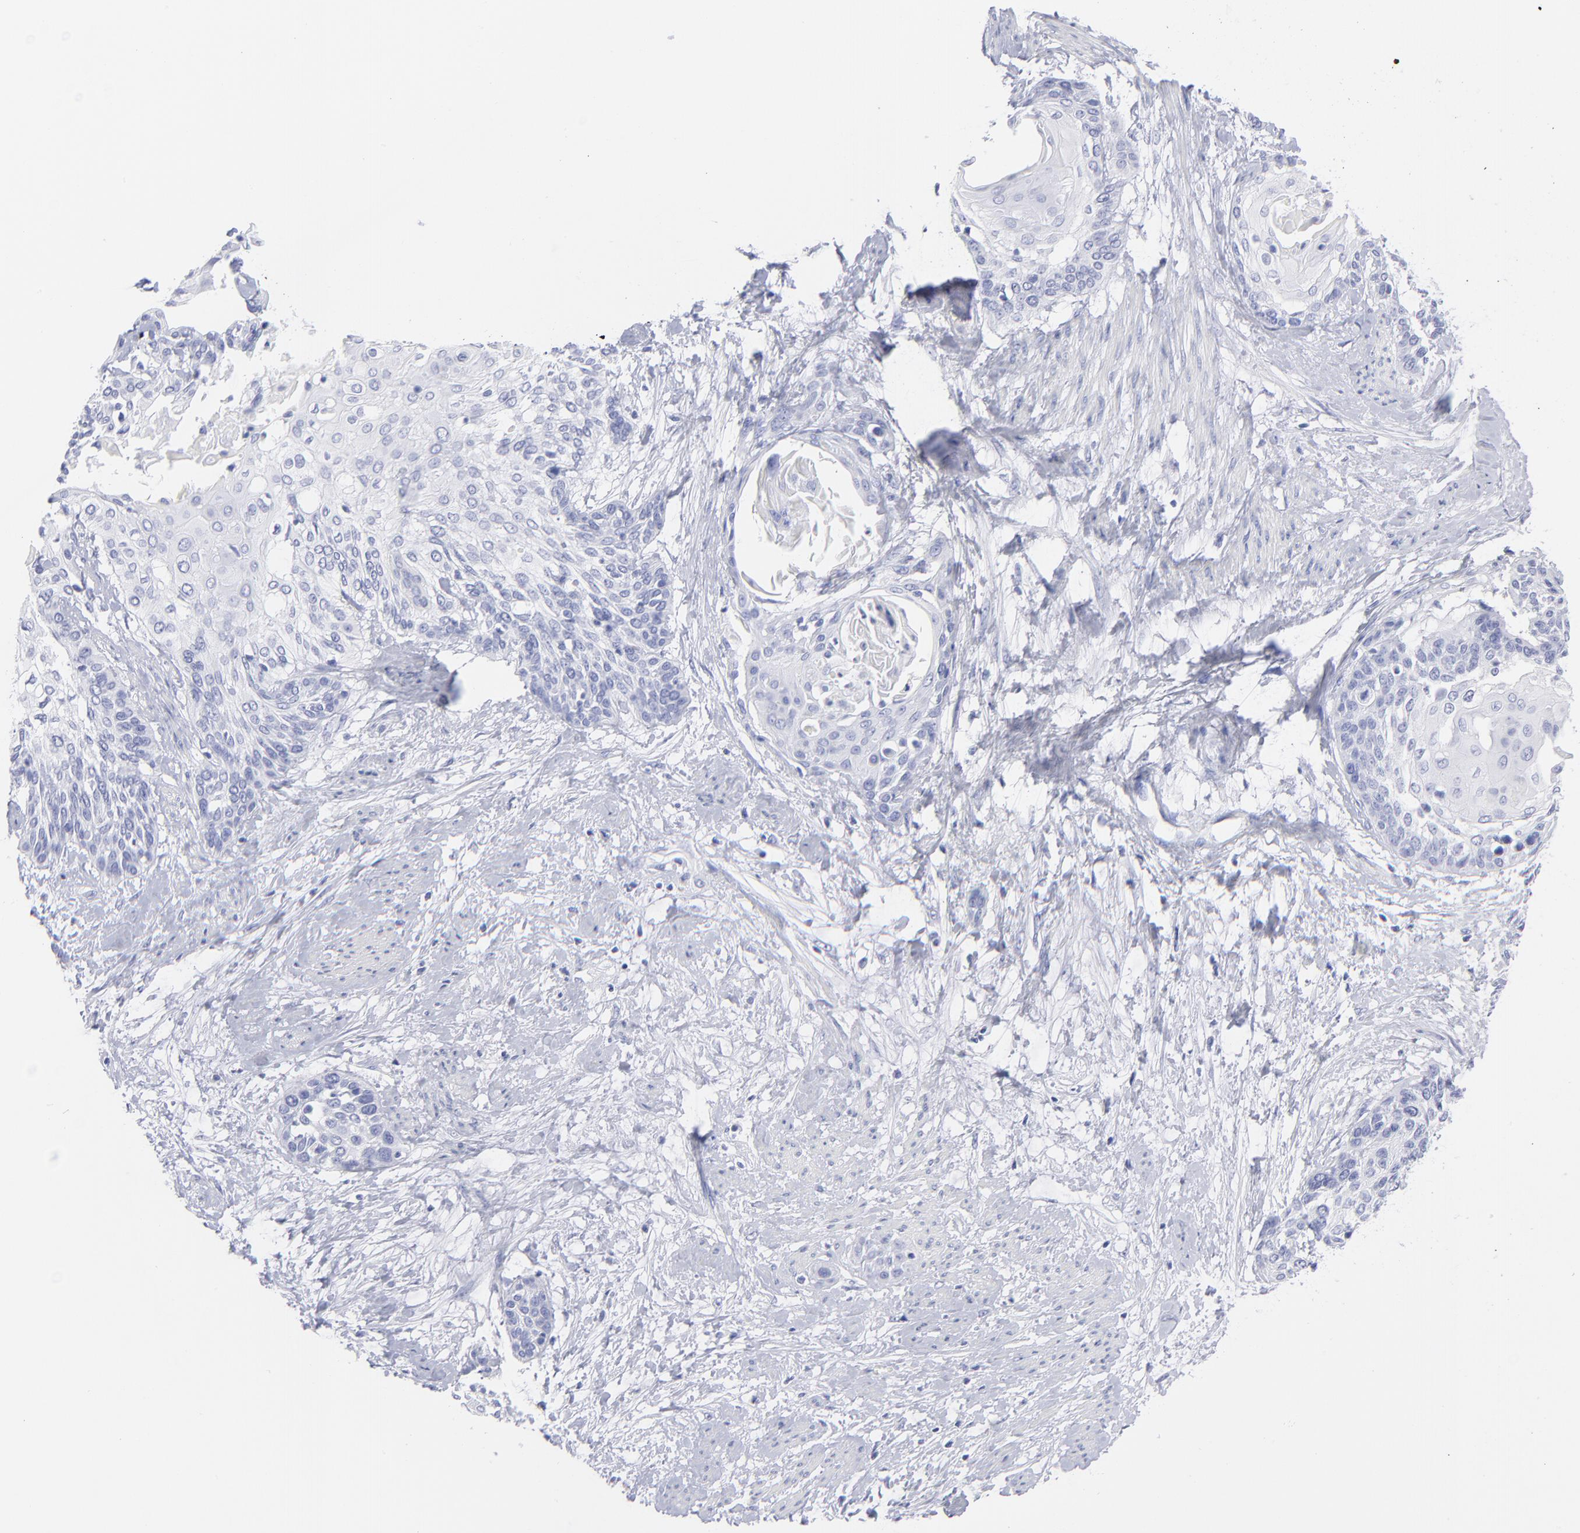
{"staining": {"intensity": "negative", "quantity": "none", "location": "none"}, "tissue": "cervical cancer", "cell_type": "Tumor cells", "image_type": "cancer", "snomed": [{"axis": "morphology", "description": "Squamous cell carcinoma, NOS"}, {"axis": "topography", "description": "Cervix"}], "caption": "Tumor cells are negative for protein expression in human cervical cancer (squamous cell carcinoma).", "gene": "F13B", "patient": {"sex": "female", "age": 57}}